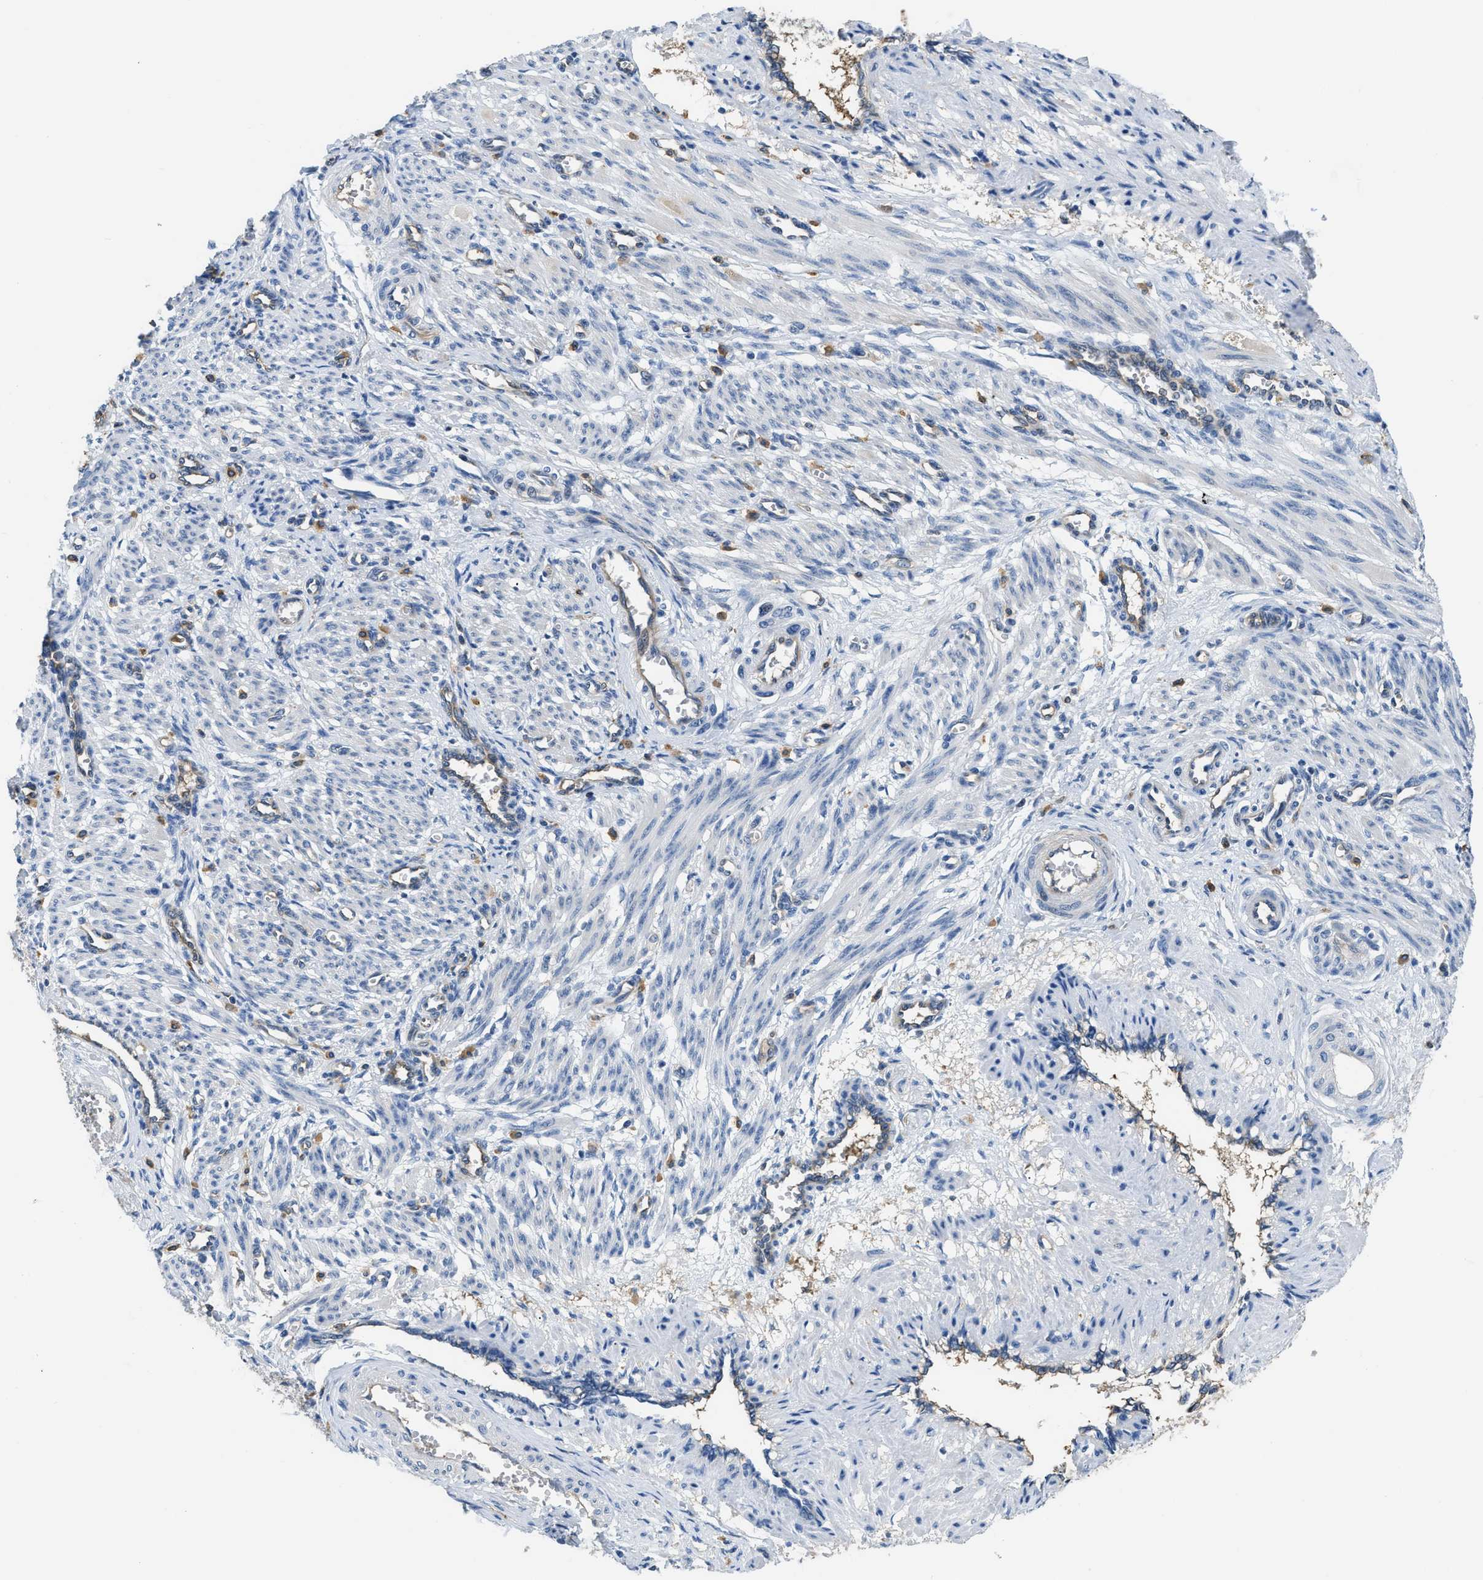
{"staining": {"intensity": "negative", "quantity": "none", "location": "none"}, "tissue": "smooth muscle", "cell_type": "Smooth muscle cells", "image_type": "normal", "snomed": [{"axis": "morphology", "description": "Normal tissue, NOS"}, {"axis": "topography", "description": "Endometrium"}], "caption": "Protein analysis of benign smooth muscle demonstrates no significant positivity in smooth muscle cells. Nuclei are stained in blue.", "gene": "PKM", "patient": {"sex": "female", "age": 33}}